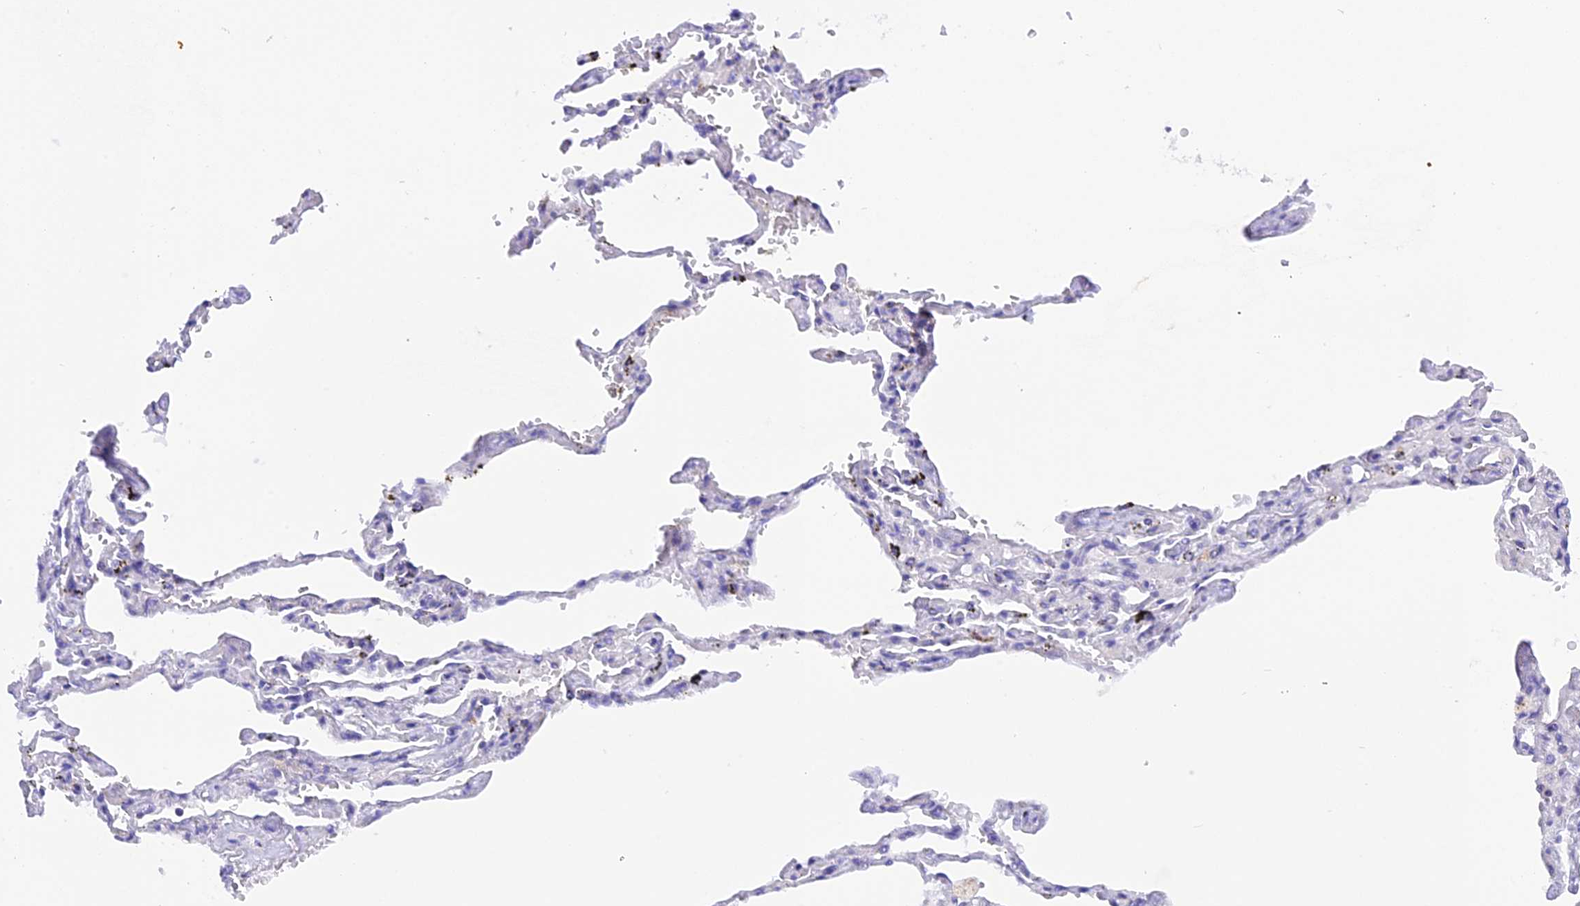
{"staining": {"intensity": "moderate", "quantity": "<25%", "location": "cytoplasmic/membranous"}, "tissue": "lung cancer", "cell_type": "Tumor cells", "image_type": "cancer", "snomed": [{"axis": "morphology", "description": "Adenocarcinoma, NOS"}, {"axis": "topography", "description": "Lung"}], "caption": "About <25% of tumor cells in adenocarcinoma (lung) show moderate cytoplasmic/membranous protein staining as visualized by brown immunohistochemical staining.", "gene": "COL6A5", "patient": {"sex": "male", "age": 64}}